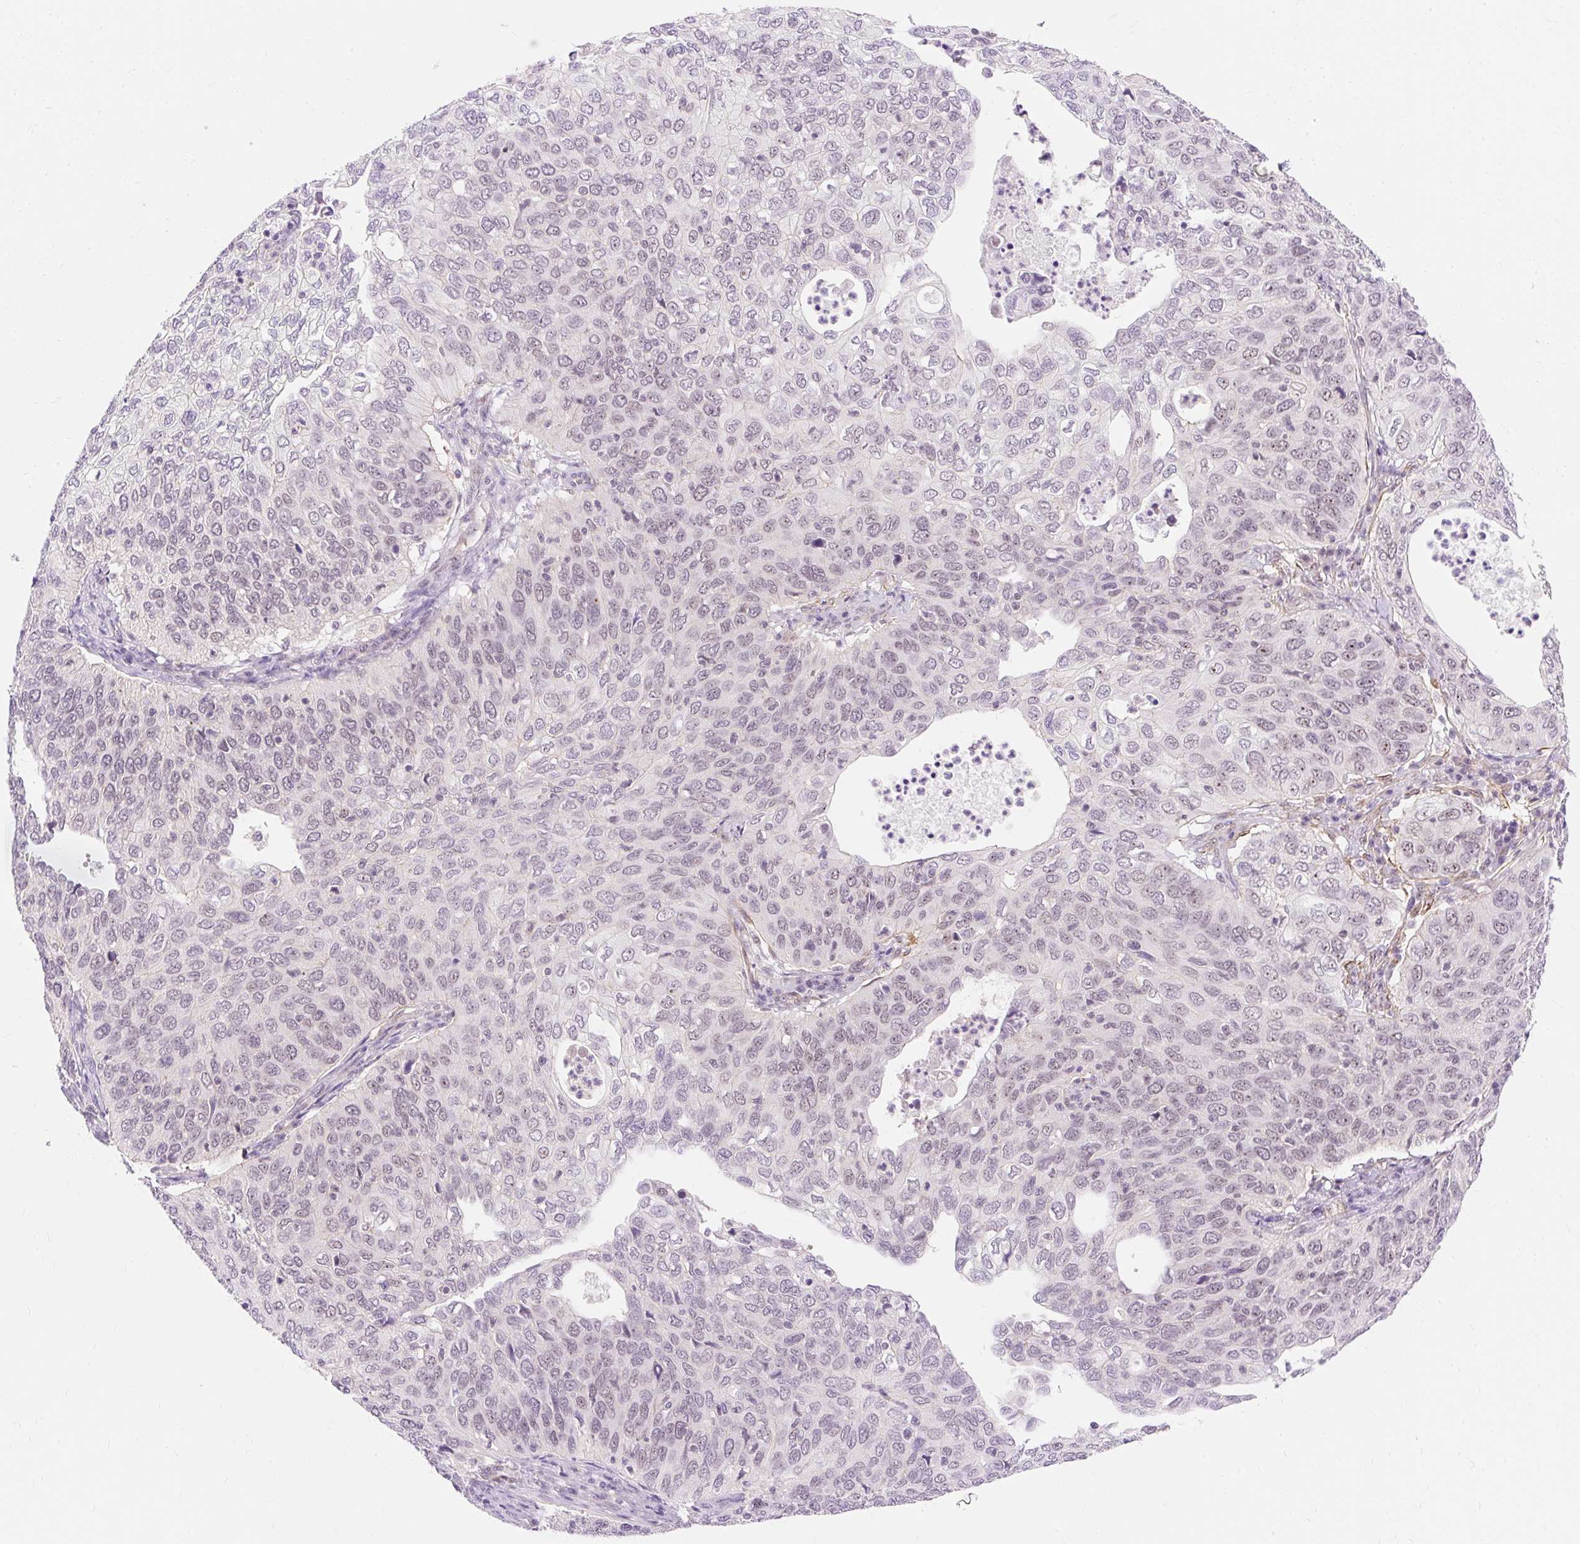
{"staining": {"intensity": "weak", "quantity": "<25%", "location": "nuclear"}, "tissue": "cervical cancer", "cell_type": "Tumor cells", "image_type": "cancer", "snomed": [{"axis": "morphology", "description": "Squamous cell carcinoma, NOS"}, {"axis": "topography", "description": "Cervix"}], "caption": "A photomicrograph of squamous cell carcinoma (cervical) stained for a protein reveals no brown staining in tumor cells.", "gene": "OBP2A", "patient": {"sex": "female", "age": 36}}